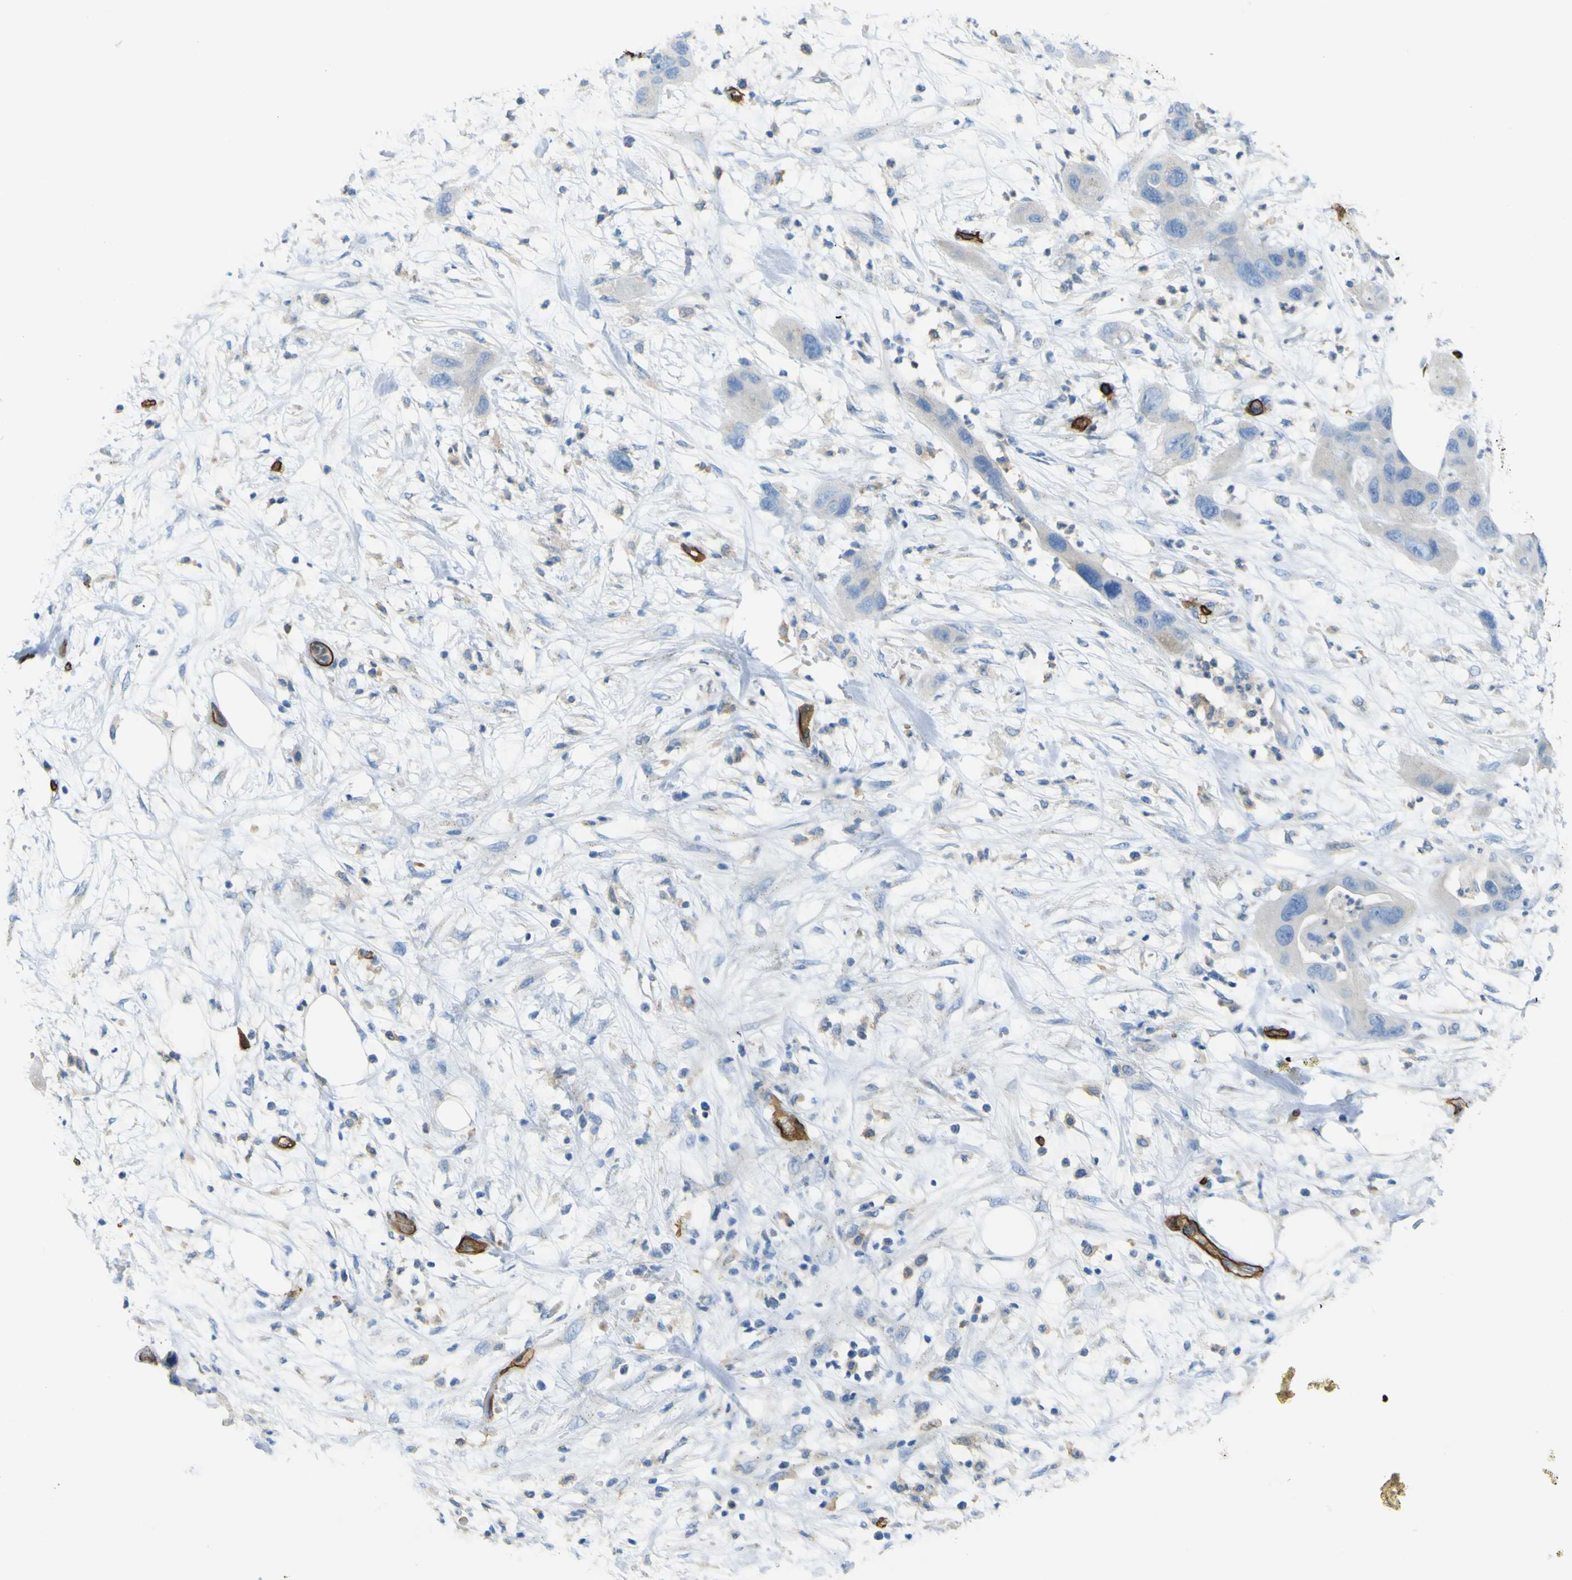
{"staining": {"intensity": "negative", "quantity": "none", "location": "none"}, "tissue": "pancreatic cancer", "cell_type": "Tumor cells", "image_type": "cancer", "snomed": [{"axis": "morphology", "description": "Adenocarcinoma, NOS"}, {"axis": "topography", "description": "Pancreas"}], "caption": "High power microscopy image of an IHC histopathology image of pancreatic cancer, revealing no significant positivity in tumor cells. The staining was performed using DAB (3,3'-diaminobenzidine) to visualize the protein expression in brown, while the nuclei were stained in blue with hematoxylin (Magnification: 20x).", "gene": "CD93", "patient": {"sex": "female", "age": 71}}